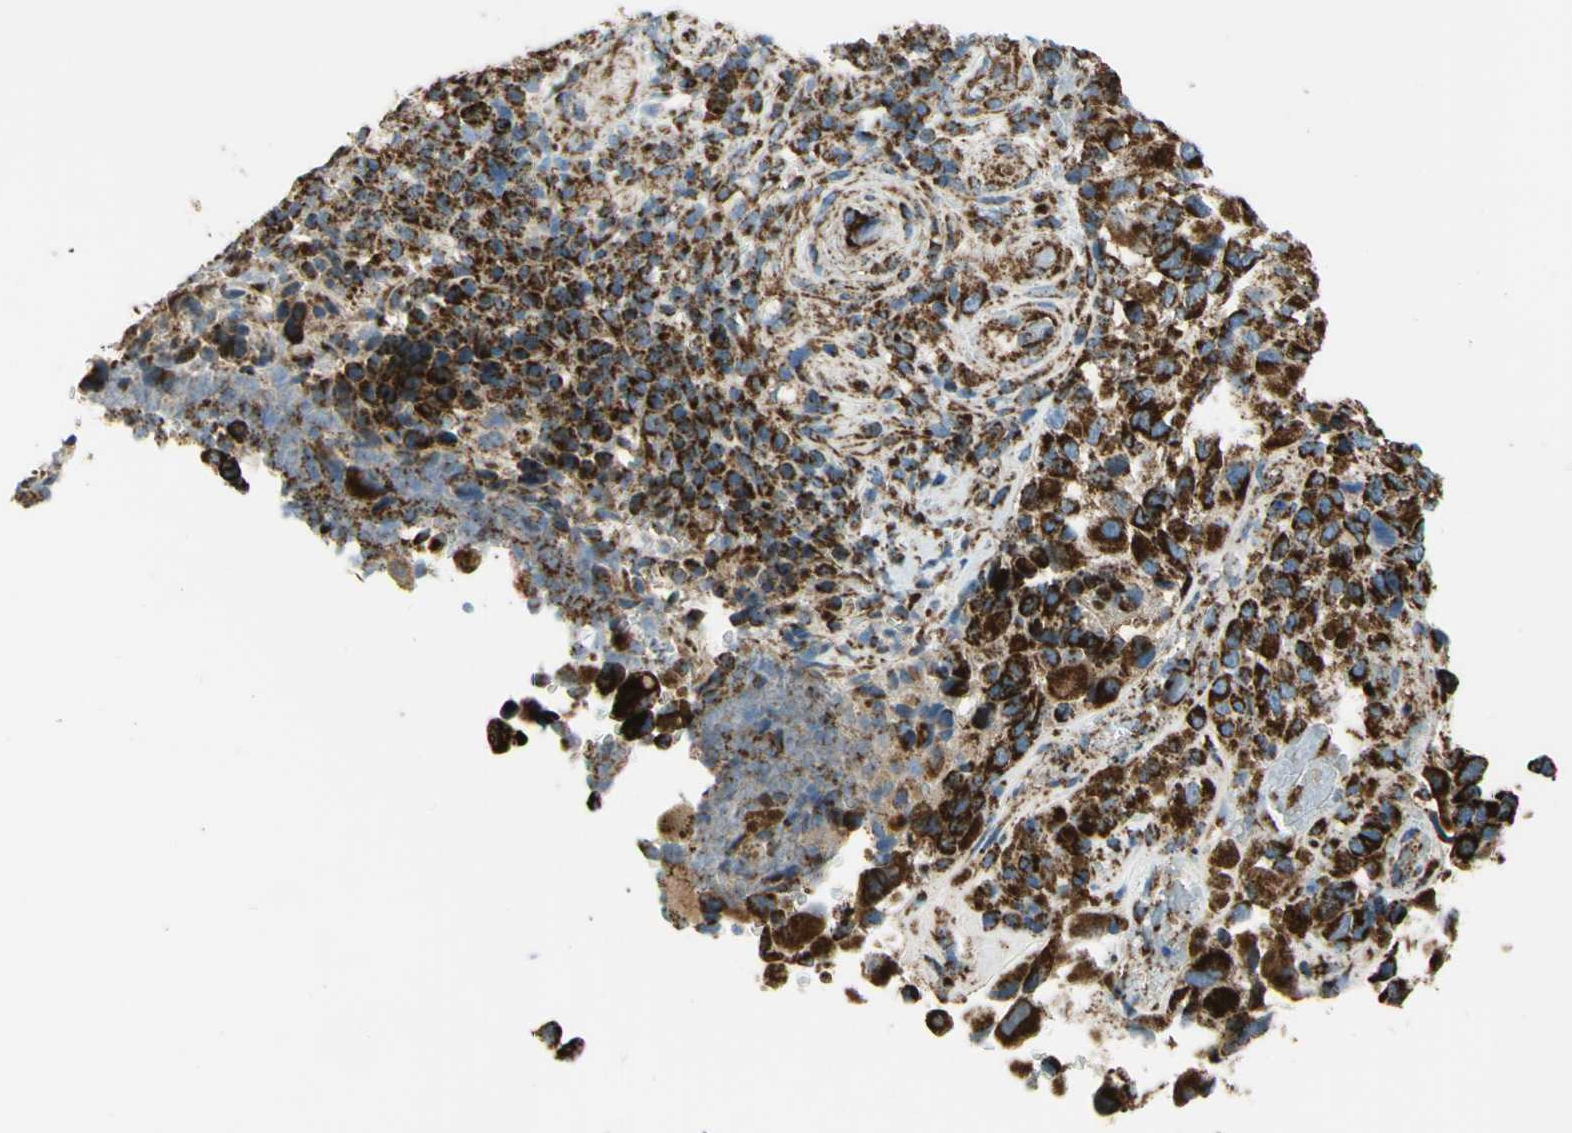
{"staining": {"intensity": "strong", "quantity": ">75%", "location": "cytoplasmic/membranous"}, "tissue": "melanoma", "cell_type": "Tumor cells", "image_type": "cancer", "snomed": [{"axis": "morphology", "description": "Malignant melanoma, NOS"}, {"axis": "topography", "description": "Skin"}], "caption": "A micrograph of malignant melanoma stained for a protein reveals strong cytoplasmic/membranous brown staining in tumor cells.", "gene": "MAVS", "patient": {"sex": "female", "age": 73}}